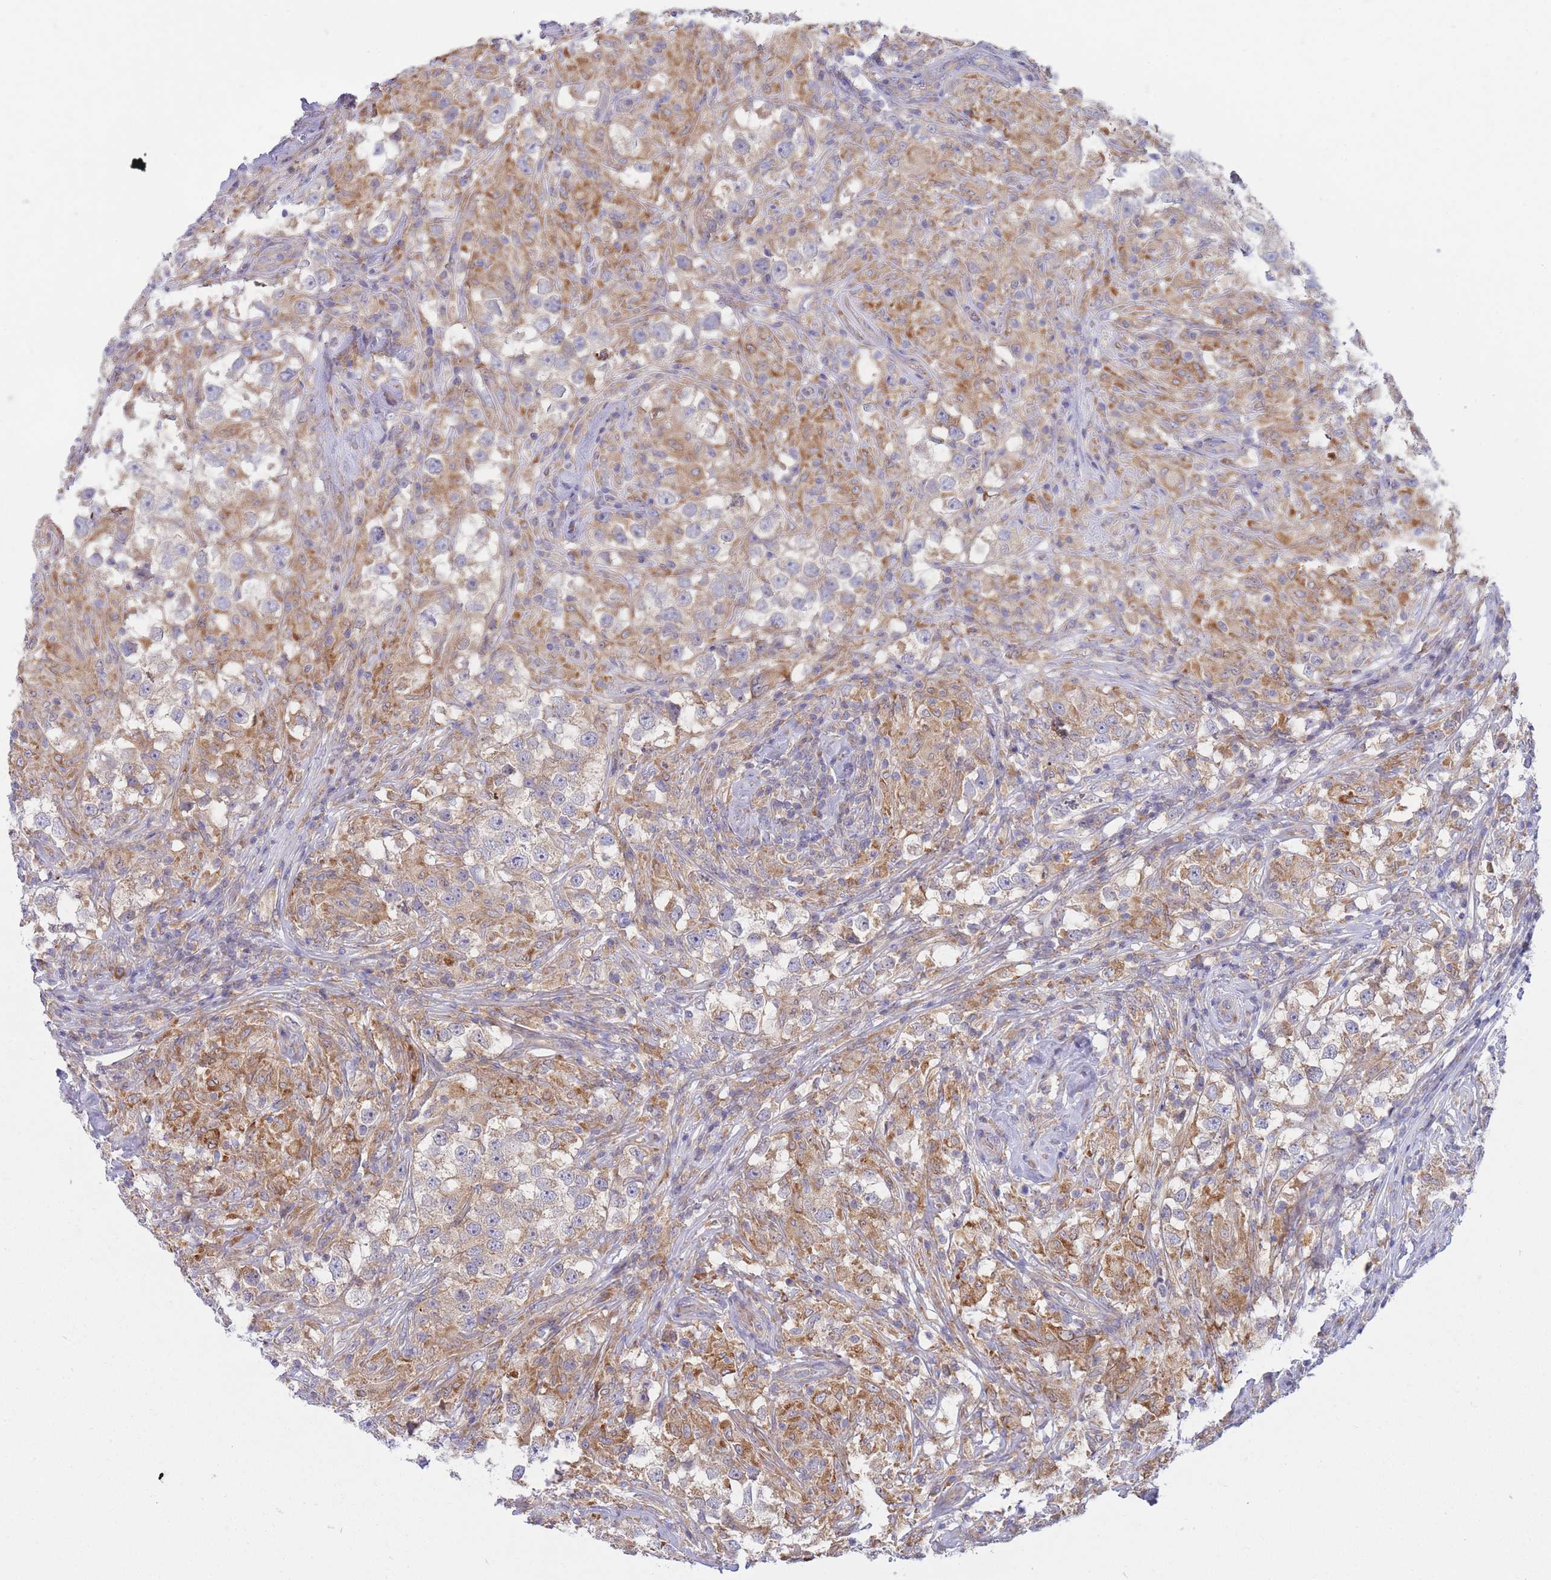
{"staining": {"intensity": "moderate", "quantity": "<25%", "location": "cytoplasmic/membranous"}, "tissue": "testis cancer", "cell_type": "Tumor cells", "image_type": "cancer", "snomed": [{"axis": "morphology", "description": "Seminoma, NOS"}, {"axis": "topography", "description": "Testis"}], "caption": "This is an image of immunohistochemistry staining of testis seminoma, which shows moderate staining in the cytoplasmic/membranous of tumor cells.", "gene": "SH2B2", "patient": {"sex": "male", "age": 46}}